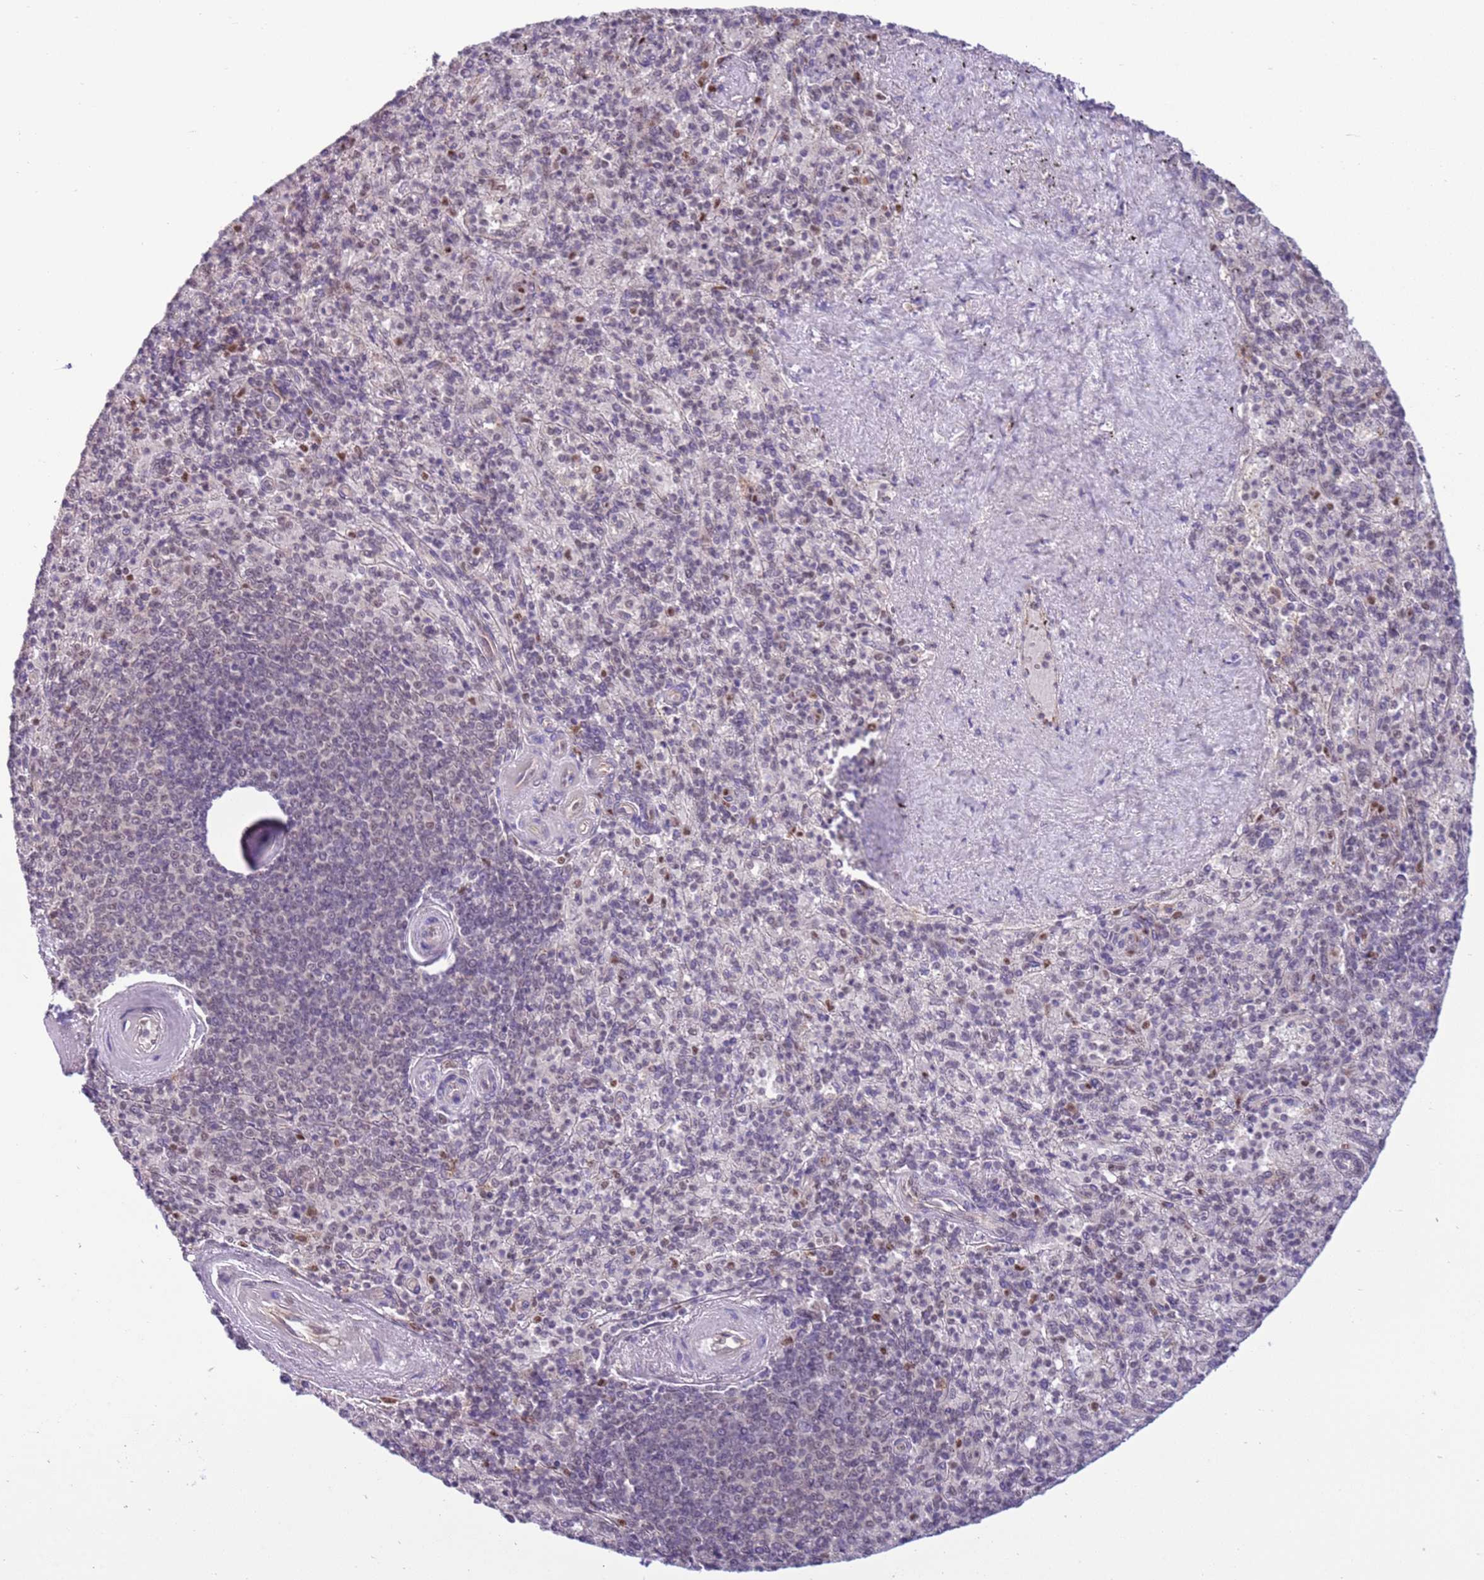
{"staining": {"intensity": "strong", "quantity": "<25%", "location": "nuclear"}, "tissue": "spleen", "cell_type": "Cells in red pulp", "image_type": "normal", "snomed": [{"axis": "morphology", "description": "Normal tissue, NOS"}, {"axis": "topography", "description": "Spleen"}], "caption": "Protein positivity by IHC demonstrates strong nuclear staining in about <25% of cells in red pulp in normal spleen. (Brightfield microscopy of DAB IHC at high magnification).", "gene": "PRPF6", "patient": {"sex": "male", "age": 82}}